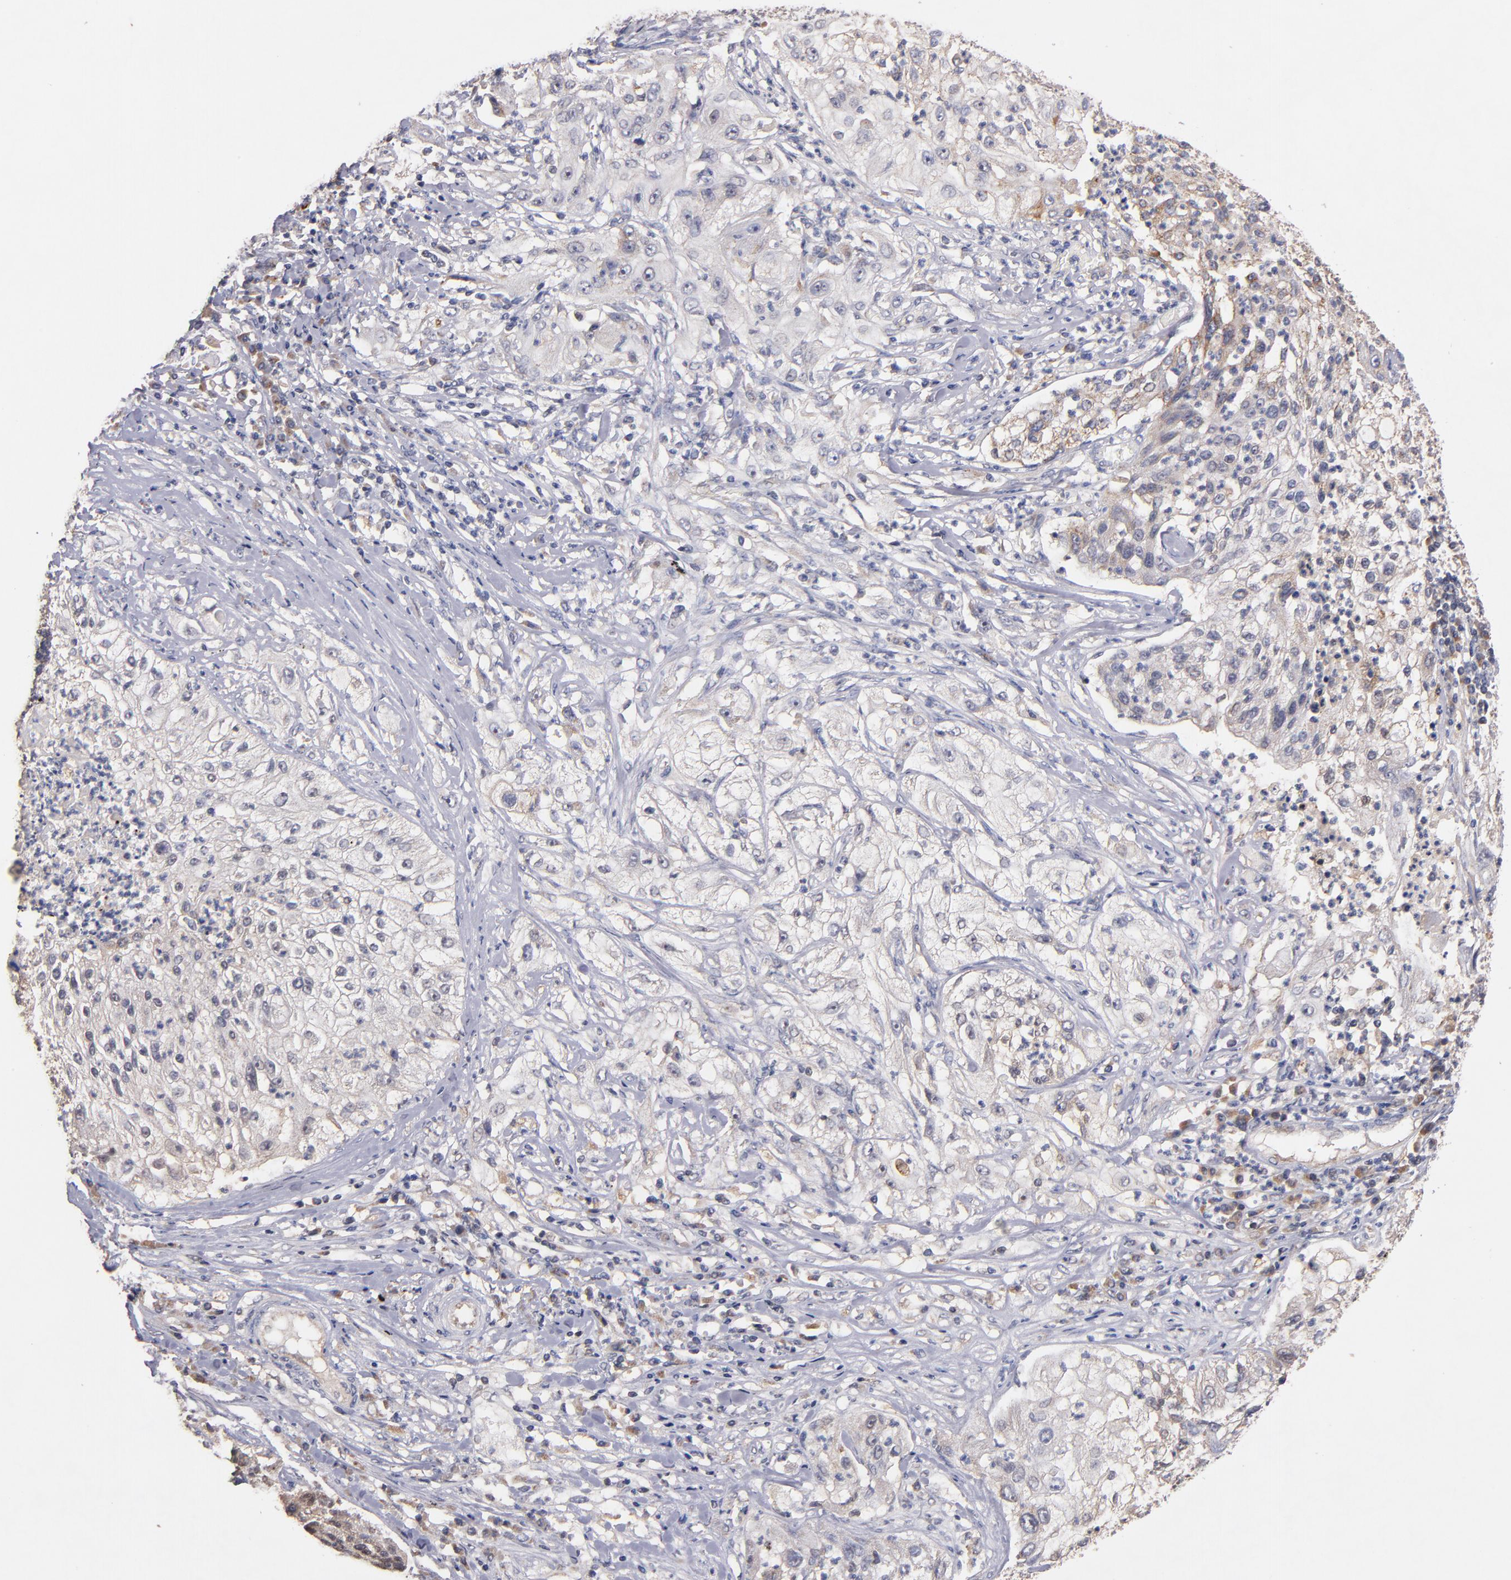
{"staining": {"intensity": "weak", "quantity": "<25%", "location": "cytoplasmic/membranous"}, "tissue": "lung cancer", "cell_type": "Tumor cells", "image_type": "cancer", "snomed": [{"axis": "morphology", "description": "Inflammation, NOS"}, {"axis": "morphology", "description": "Squamous cell carcinoma, NOS"}, {"axis": "topography", "description": "Lymph node"}, {"axis": "topography", "description": "Soft tissue"}, {"axis": "topography", "description": "Lung"}], "caption": "Squamous cell carcinoma (lung) was stained to show a protein in brown. There is no significant staining in tumor cells. (Immunohistochemistry, brightfield microscopy, high magnification).", "gene": "DIABLO", "patient": {"sex": "male", "age": 66}}